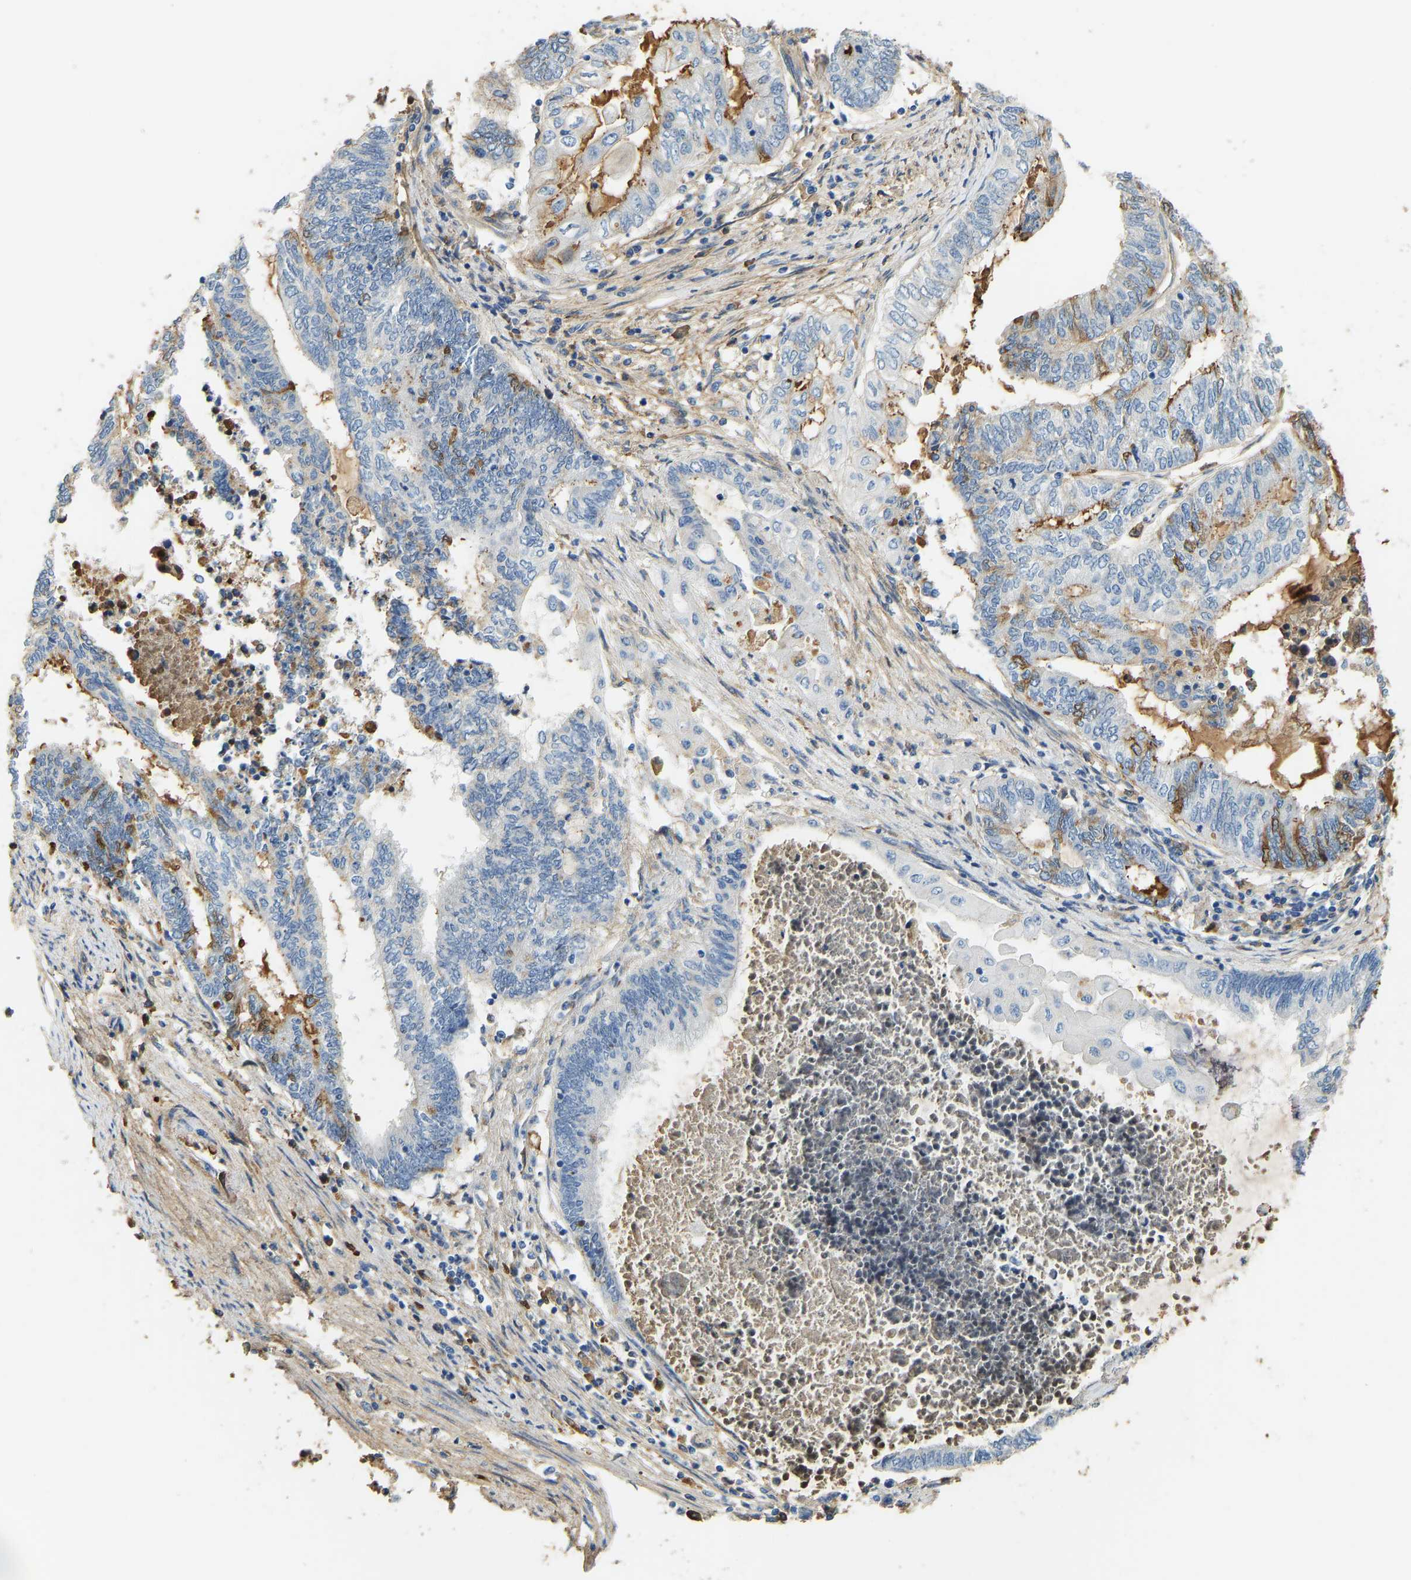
{"staining": {"intensity": "negative", "quantity": "none", "location": "none"}, "tissue": "endometrial cancer", "cell_type": "Tumor cells", "image_type": "cancer", "snomed": [{"axis": "morphology", "description": "Adenocarcinoma, NOS"}, {"axis": "topography", "description": "Uterus"}, {"axis": "topography", "description": "Endometrium"}], "caption": "Tumor cells are negative for brown protein staining in endometrial adenocarcinoma. (DAB (3,3'-diaminobenzidine) IHC, high magnification).", "gene": "THBS4", "patient": {"sex": "female", "age": 70}}